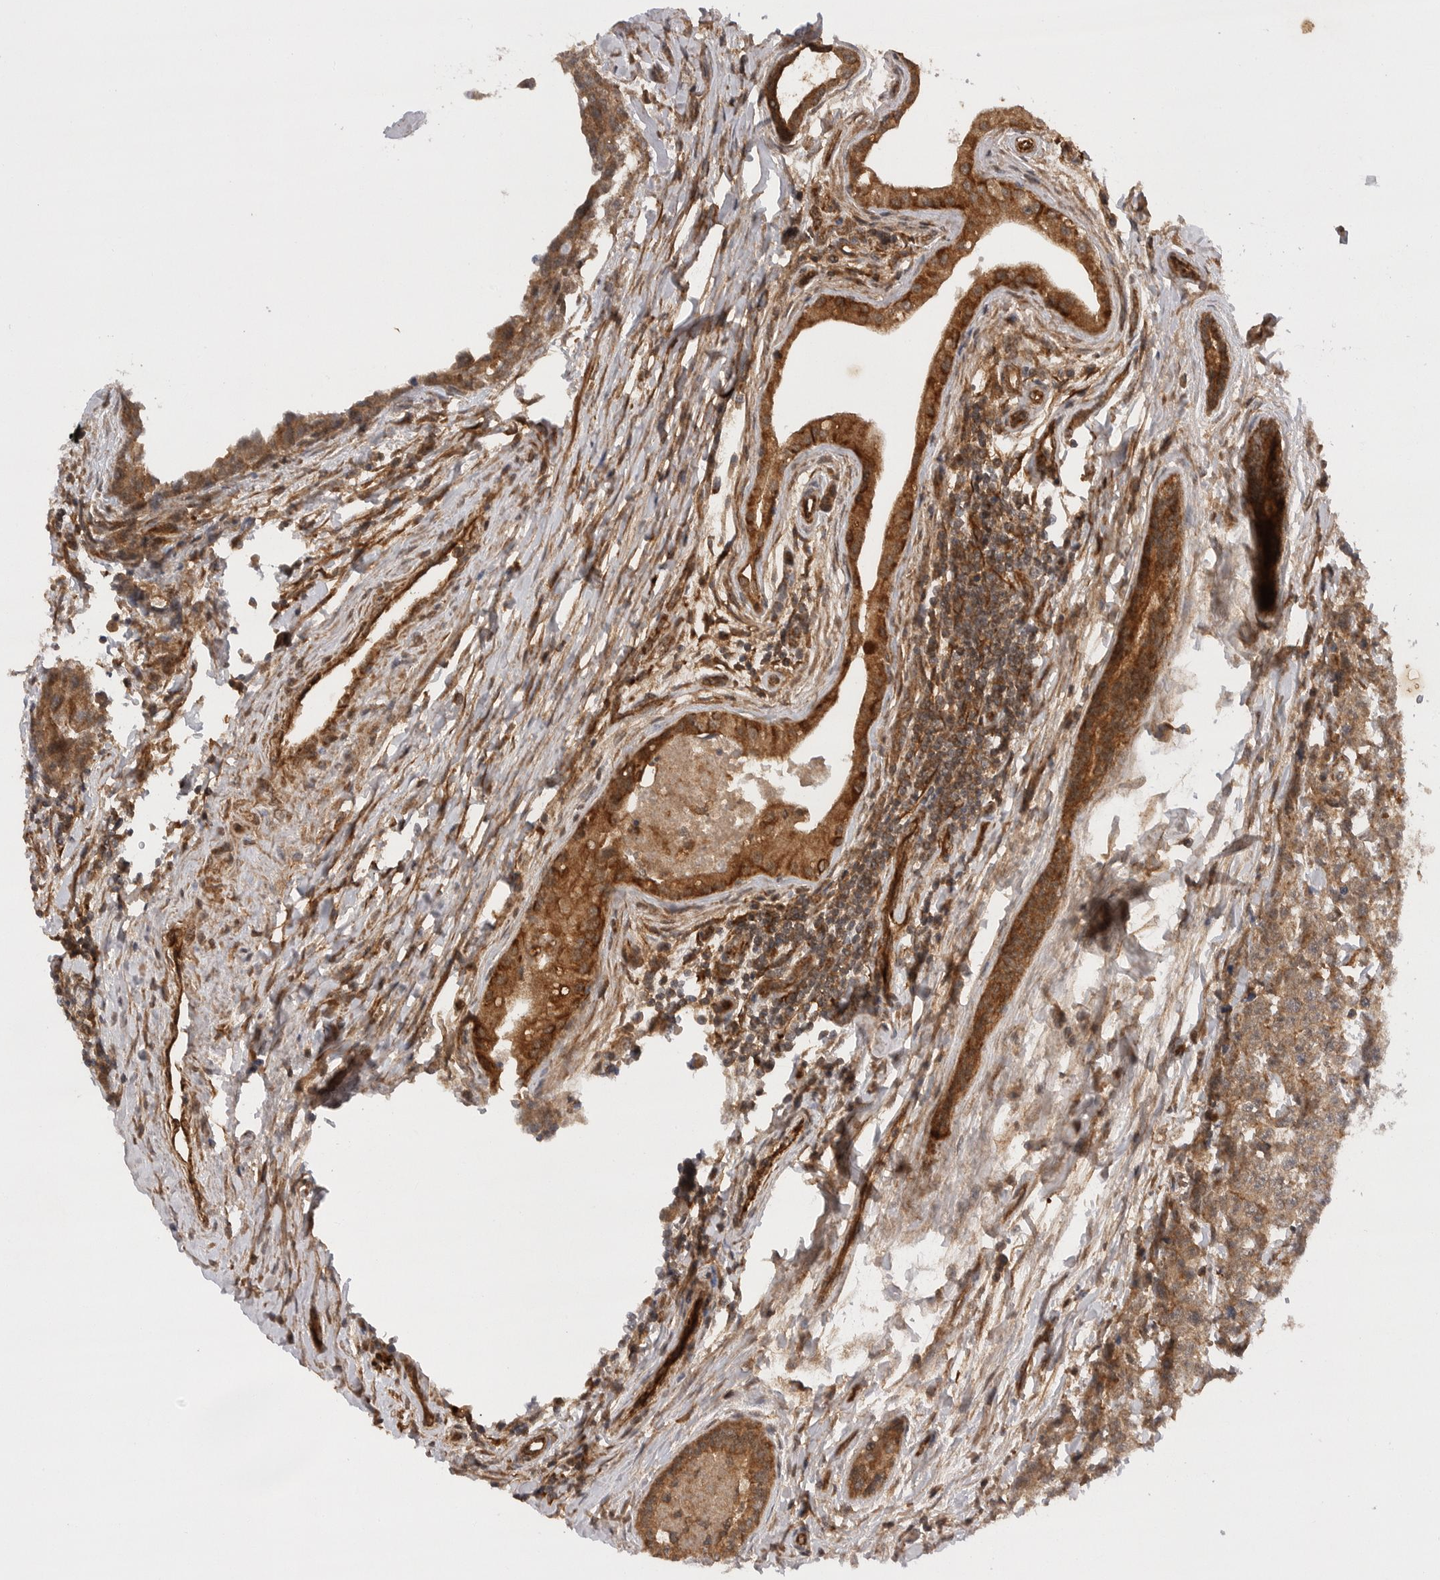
{"staining": {"intensity": "moderate", "quantity": ">75%", "location": "cytoplasmic/membranous"}, "tissue": "testis cancer", "cell_type": "Tumor cells", "image_type": "cancer", "snomed": [{"axis": "morphology", "description": "Carcinoma, Embryonal, NOS"}, {"axis": "topography", "description": "Testis"}], "caption": "Human testis cancer (embryonal carcinoma) stained with a protein marker demonstrates moderate staining in tumor cells.", "gene": "PRDX4", "patient": {"sex": "male", "age": 28}}